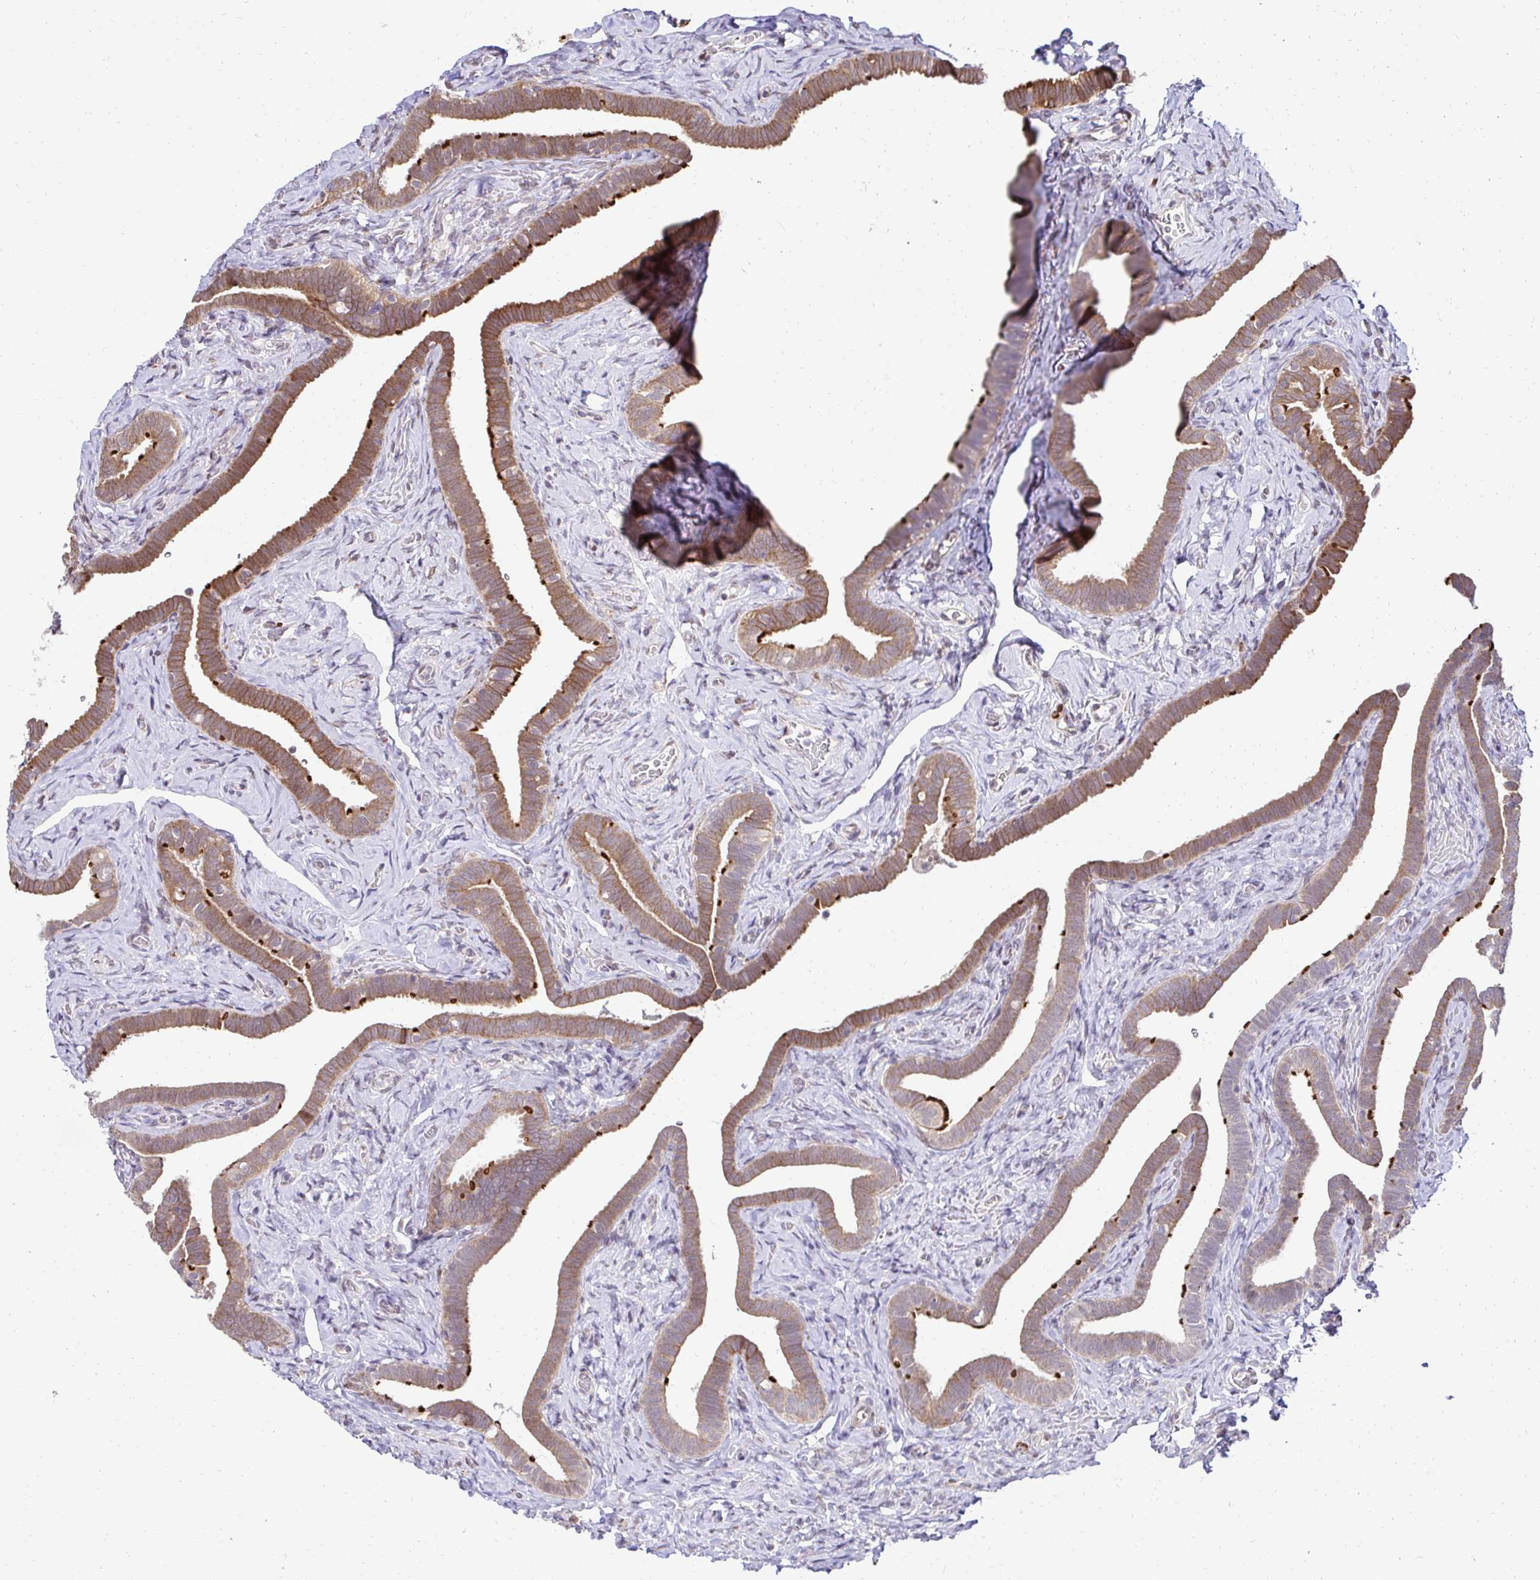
{"staining": {"intensity": "strong", "quantity": ">75%", "location": "cytoplasmic/membranous"}, "tissue": "fallopian tube", "cell_type": "Glandular cells", "image_type": "normal", "snomed": [{"axis": "morphology", "description": "Normal tissue, NOS"}, {"axis": "topography", "description": "Fallopian tube"}], "caption": "Immunohistochemistry of unremarkable human fallopian tube demonstrates high levels of strong cytoplasmic/membranous positivity in about >75% of glandular cells. (brown staining indicates protein expression, while blue staining denotes nuclei).", "gene": "HPS1", "patient": {"sex": "female", "age": 69}}